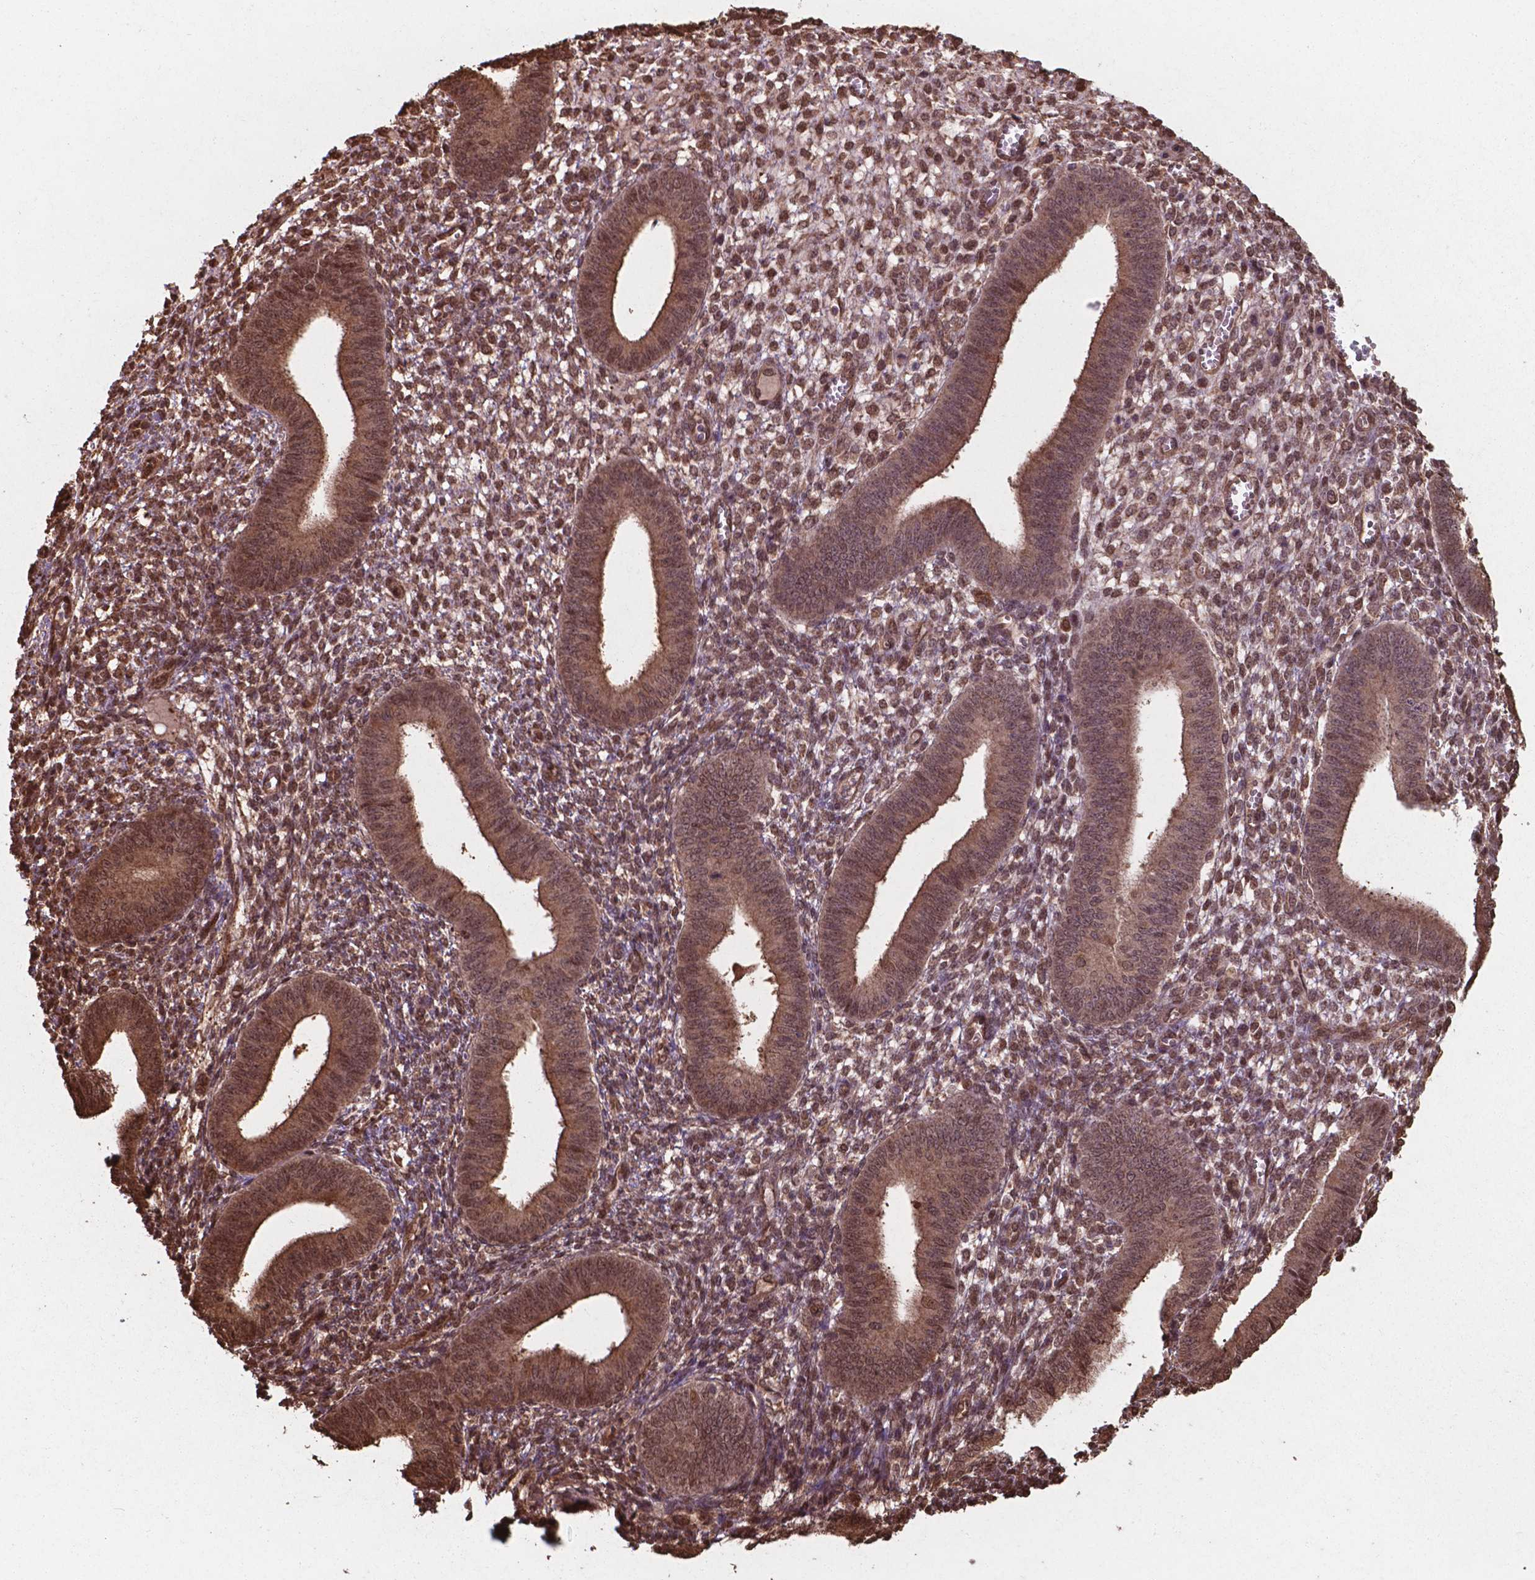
{"staining": {"intensity": "moderate", "quantity": ">75%", "location": "nuclear"}, "tissue": "endometrium", "cell_type": "Cells in endometrial stroma", "image_type": "normal", "snomed": [{"axis": "morphology", "description": "Normal tissue, NOS"}, {"axis": "topography", "description": "Endometrium"}], "caption": "Protein staining exhibits moderate nuclear expression in approximately >75% of cells in endometrial stroma in unremarkable endometrium.", "gene": "CHP2", "patient": {"sex": "female", "age": 42}}